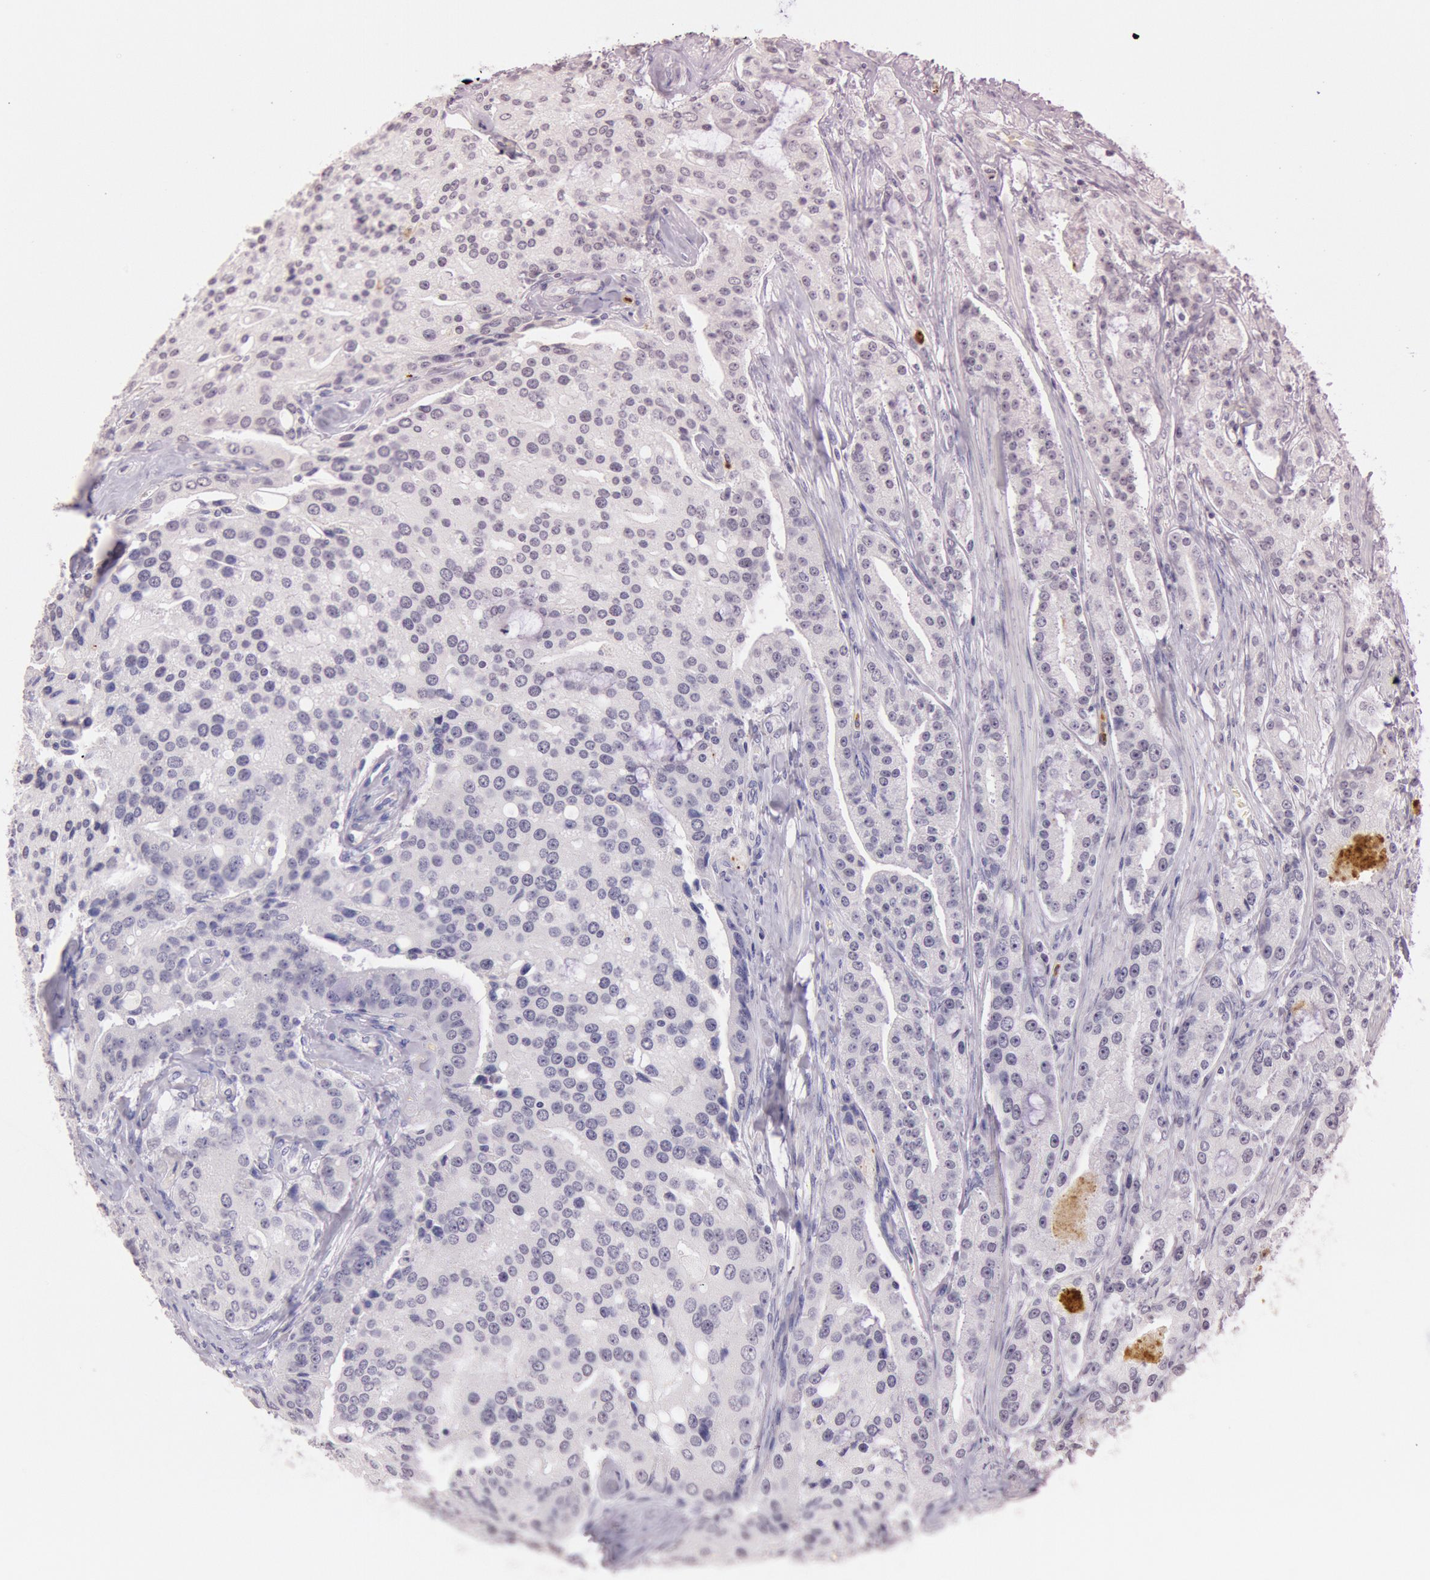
{"staining": {"intensity": "negative", "quantity": "none", "location": "none"}, "tissue": "prostate cancer", "cell_type": "Tumor cells", "image_type": "cancer", "snomed": [{"axis": "morphology", "description": "Adenocarcinoma, Medium grade"}, {"axis": "topography", "description": "Prostate"}], "caption": "Protein analysis of medium-grade adenocarcinoma (prostate) exhibits no significant positivity in tumor cells. The staining is performed using DAB brown chromogen with nuclei counter-stained in using hematoxylin.", "gene": "KDM6A", "patient": {"sex": "male", "age": 72}}